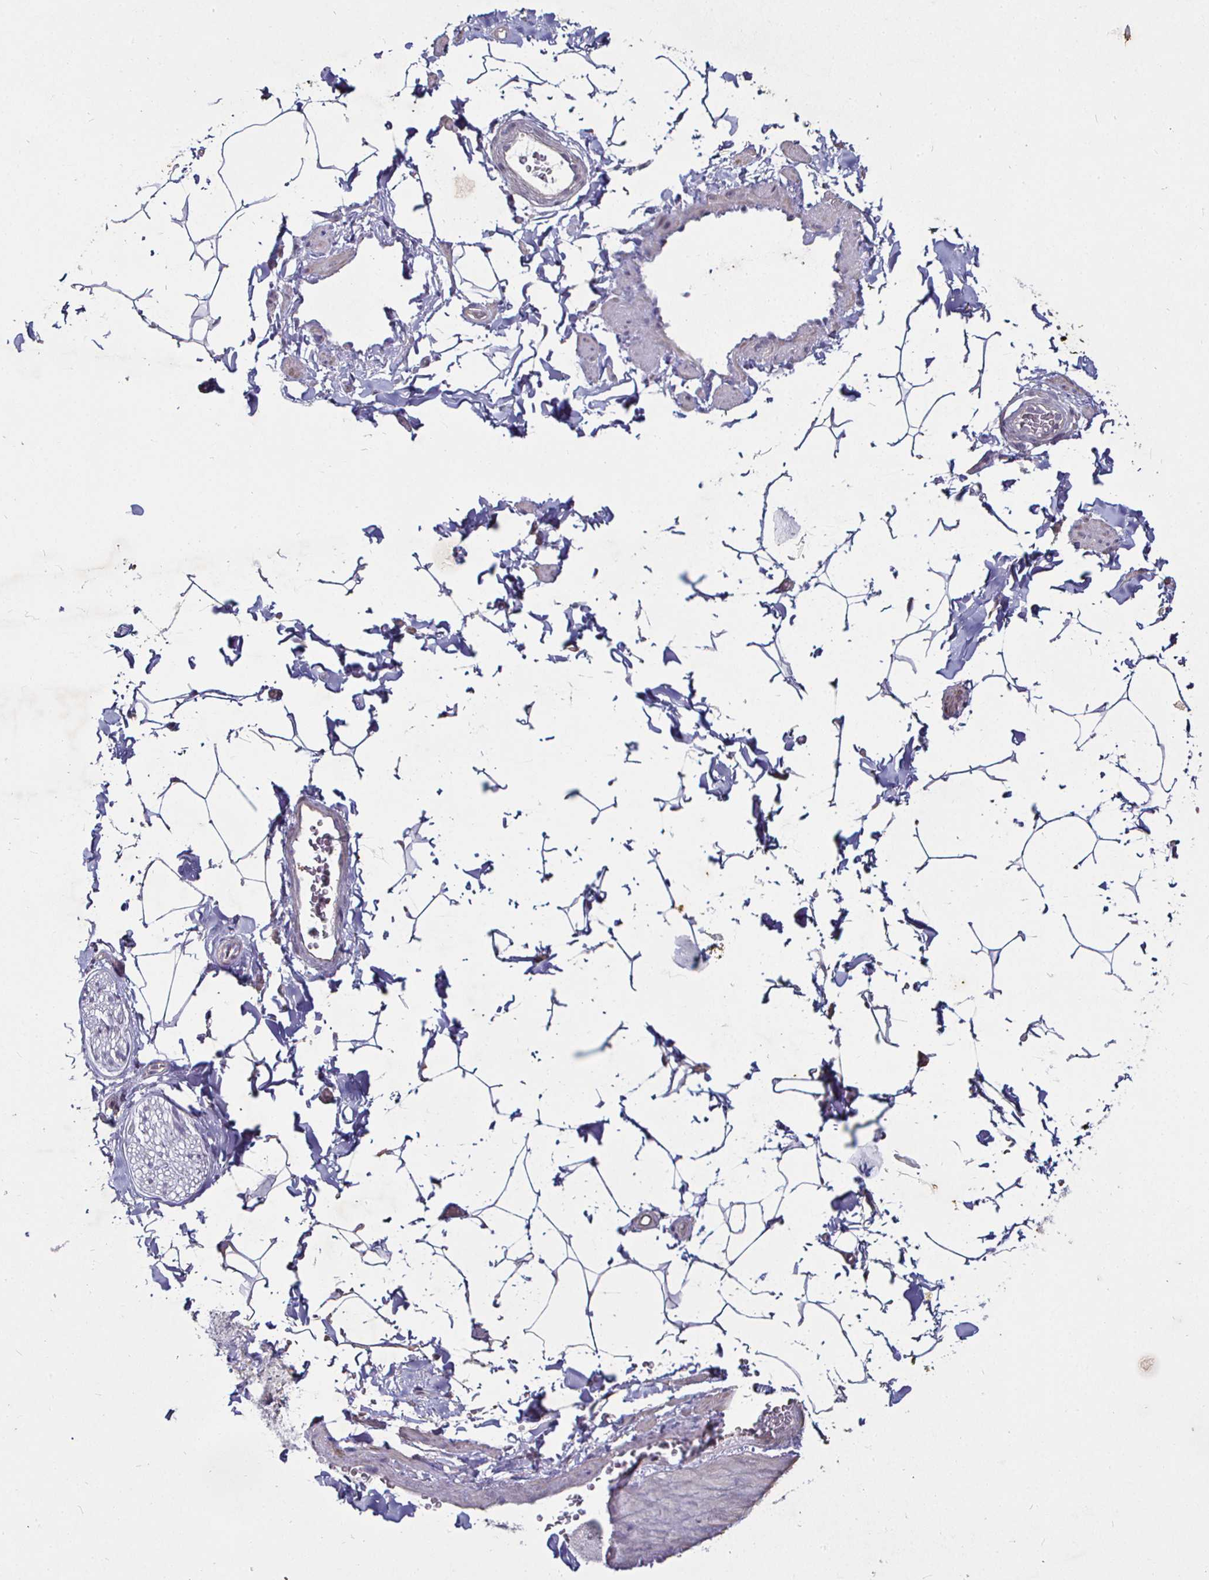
{"staining": {"intensity": "negative", "quantity": "none", "location": "none"}, "tissue": "adipose tissue", "cell_type": "Adipocytes", "image_type": "normal", "snomed": [{"axis": "morphology", "description": "Normal tissue, NOS"}, {"axis": "topography", "description": "Epididymis"}, {"axis": "topography", "description": "Peripheral nerve tissue"}], "caption": "There is no significant positivity in adipocytes of adipose tissue. (DAB immunohistochemistry (IHC) with hematoxylin counter stain).", "gene": "MLH1", "patient": {"sex": "male", "age": 32}}